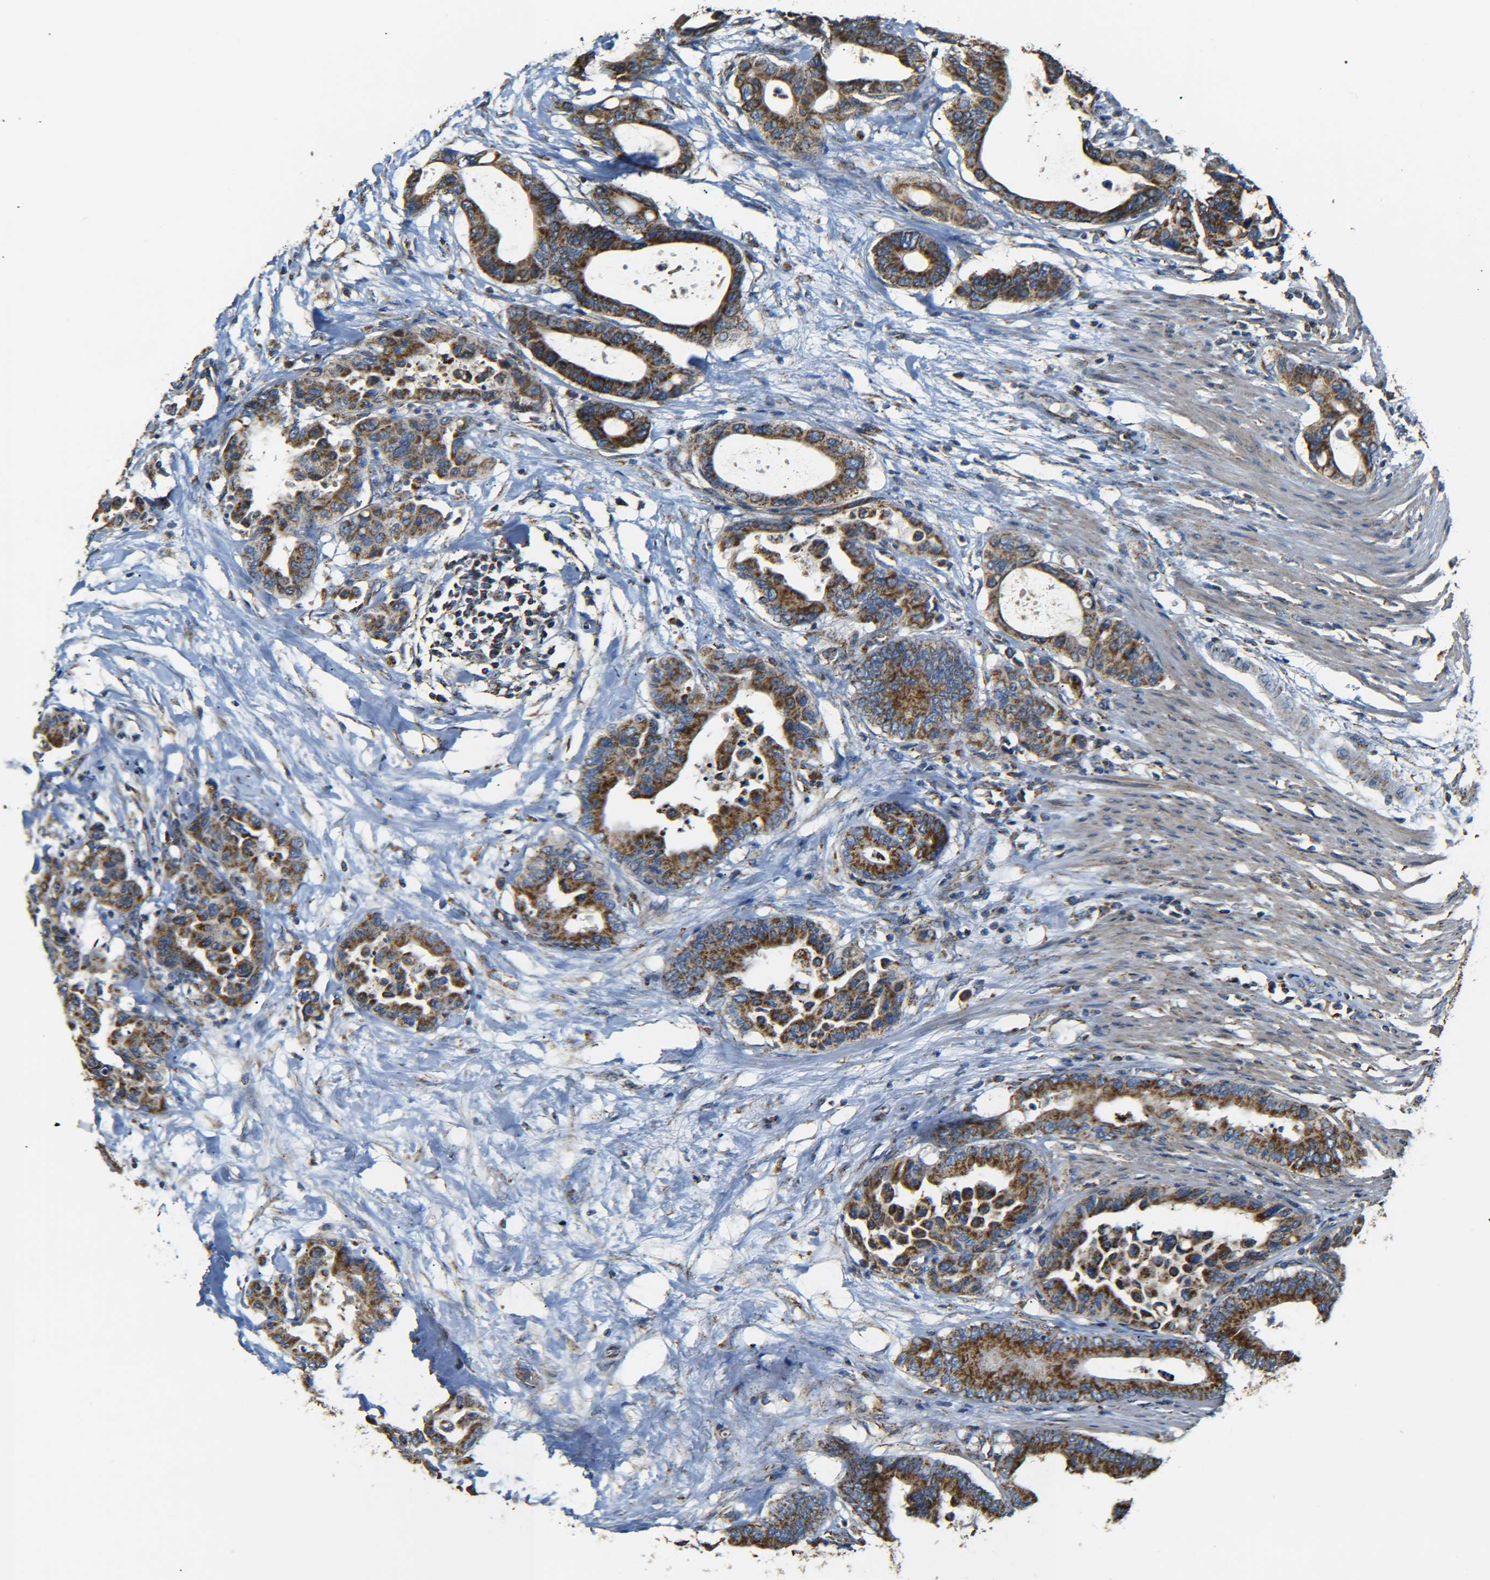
{"staining": {"intensity": "strong", "quantity": ">75%", "location": "cytoplasmic/membranous"}, "tissue": "colorectal cancer", "cell_type": "Tumor cells", "image_type": "cancer", "snomed": [{"axis": "morphology", "description": "Normal tissue, NOS"}, {"axis": "morphology", "description": "Adenocarcinoma, NOS"}, {"axis": "topography", "description": "Colon"}], "caption": "DAB immunohistochemical staining of colorectal adenocarcinoma shows strong cytoplasmic/membranous protein positivity in about >75% of tumor cells.", "gene": "NR3C2", "patient": {"sex": "male", "age": 82}}